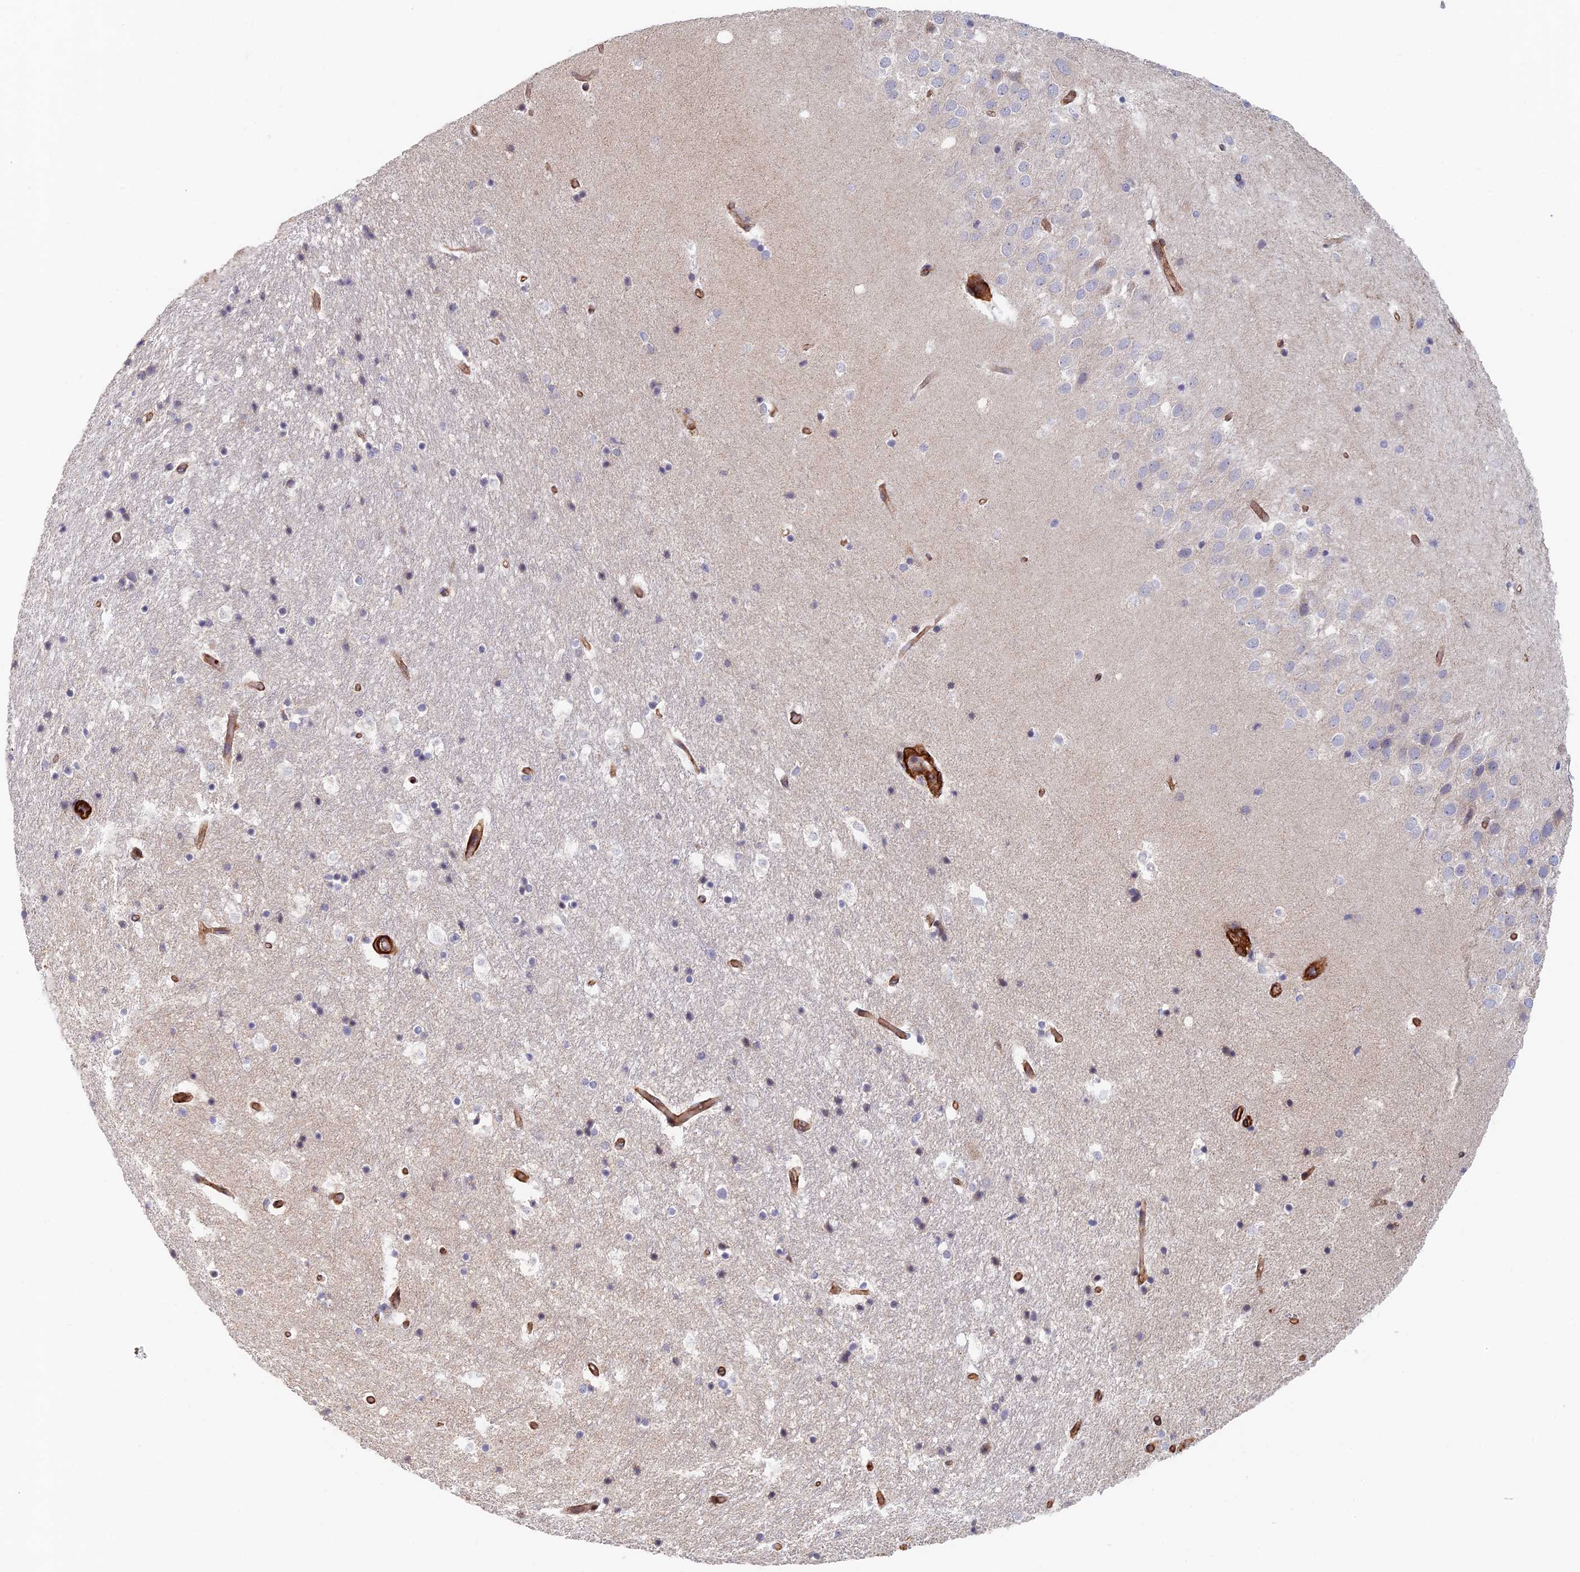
{"staining": {"intensity": "negative", "quantity": "none", "location": "none"}, "tissue": "hippocampus", "cell_type": "Glial cells", "image_type": "normal", "snomed": [{"axis": "morphology", "description": "Normal tissue, NOS"}, {"axis": "topography", "description": "Hippocampus"}], "caption": "Immunohistochemistry (IHC) photomicrograph of unremarkable hippocampus: human hippocampus stained with DAB (3,3'-diaminobenzidine) demonstrates no significant protein expression in glial cells.", "gene": "PAK4", "patient": {"sex": "female", "age": 52}}